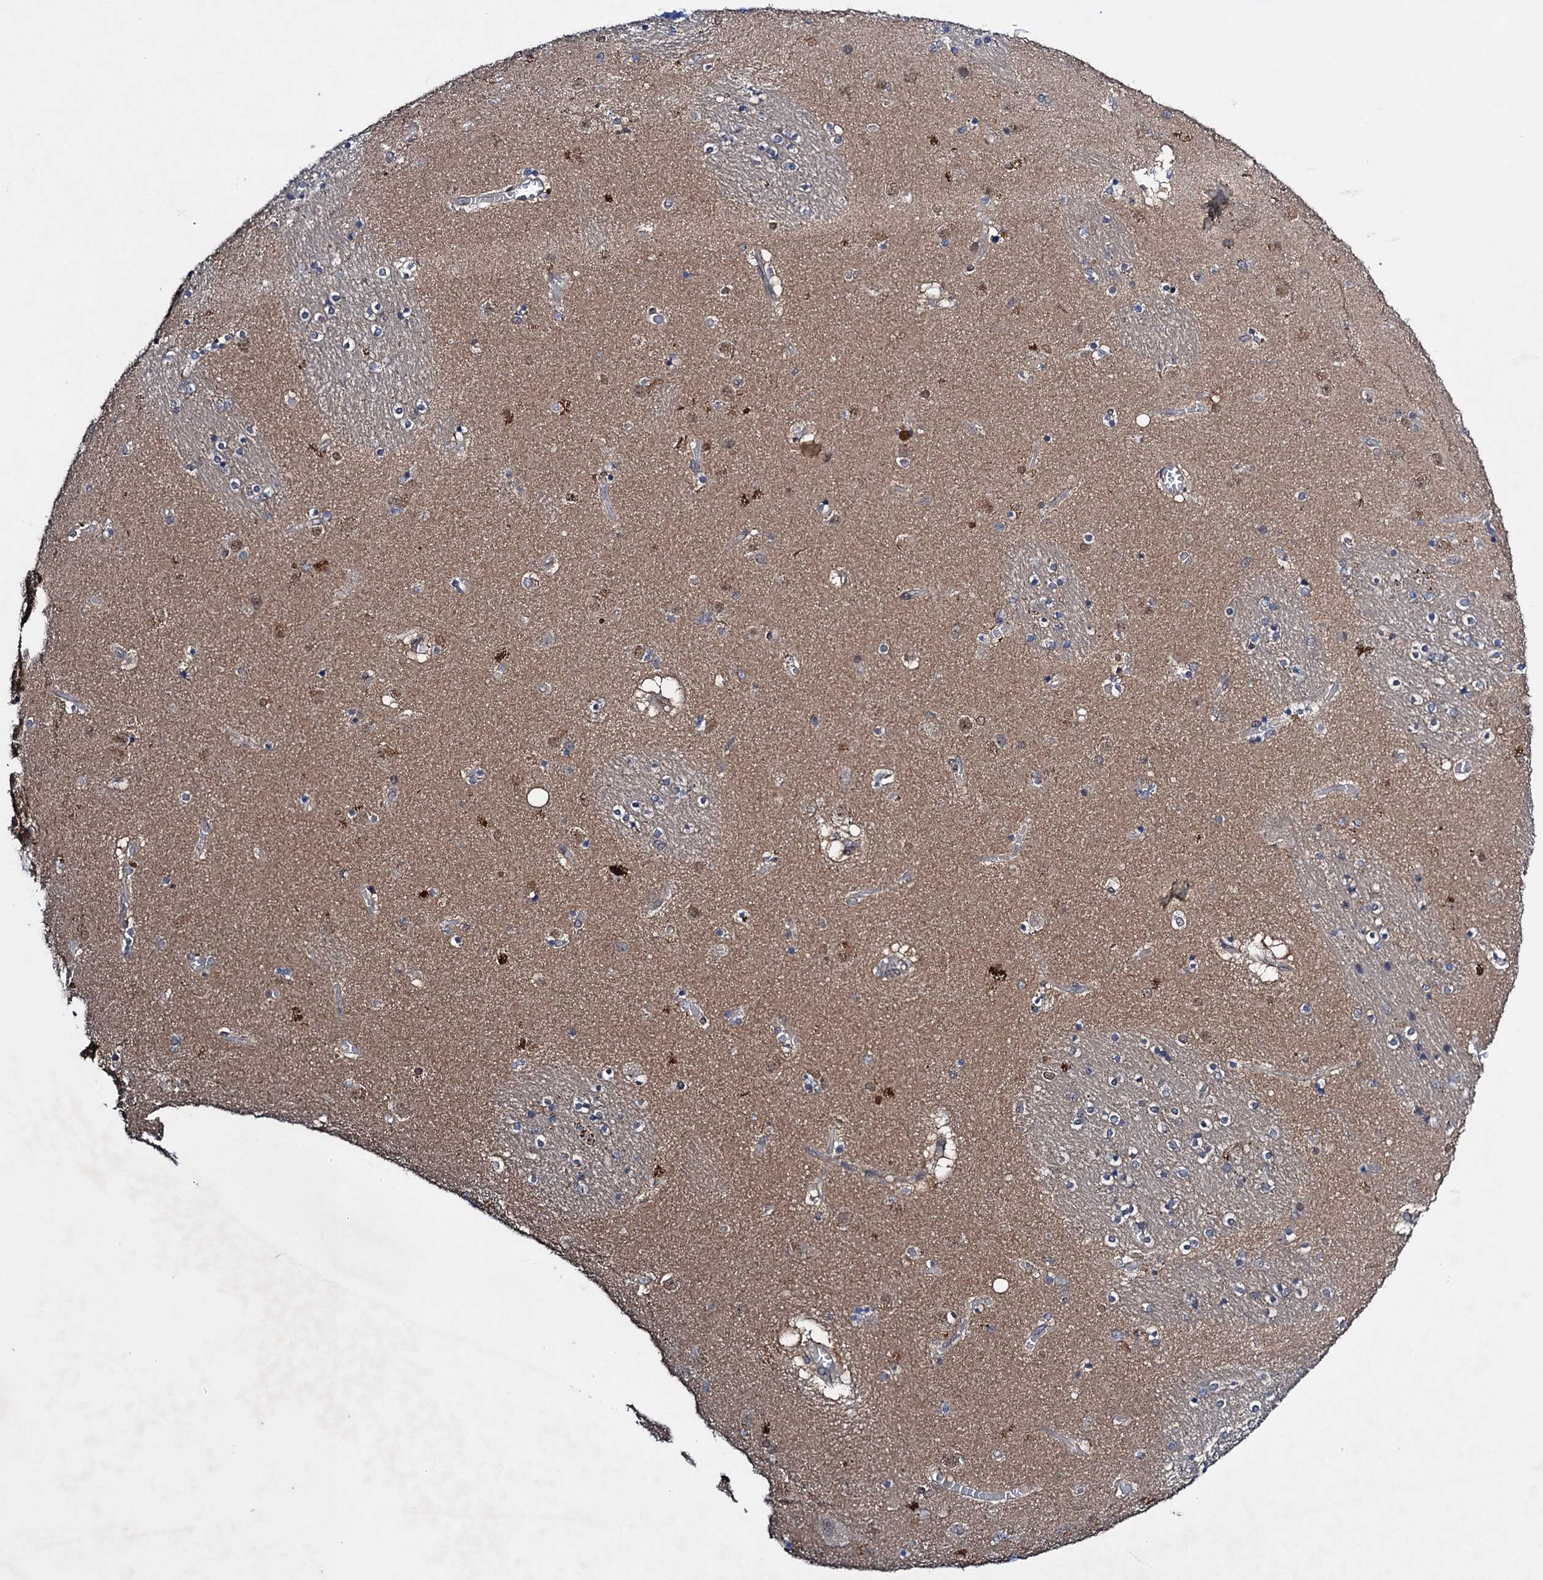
{"staining": {"intensity": "negative", "quantity": "none", "location": "none"}, "tissue": "caudate", "cell_type": "Glial cells", "image_type": "normal", "snomed": [{"axis": "morphology", "description": "Normal tissue, NOS"}, {"axis": "topography", "description": "Lateral ventricle wall"}], "caption": "Immunohistochemistry histopathology image of benign caudate stained for a protein (brown), which displays no expression in glial cells.", "gene": "RNF165", "patient": {"sex": "male", "age": 70}}